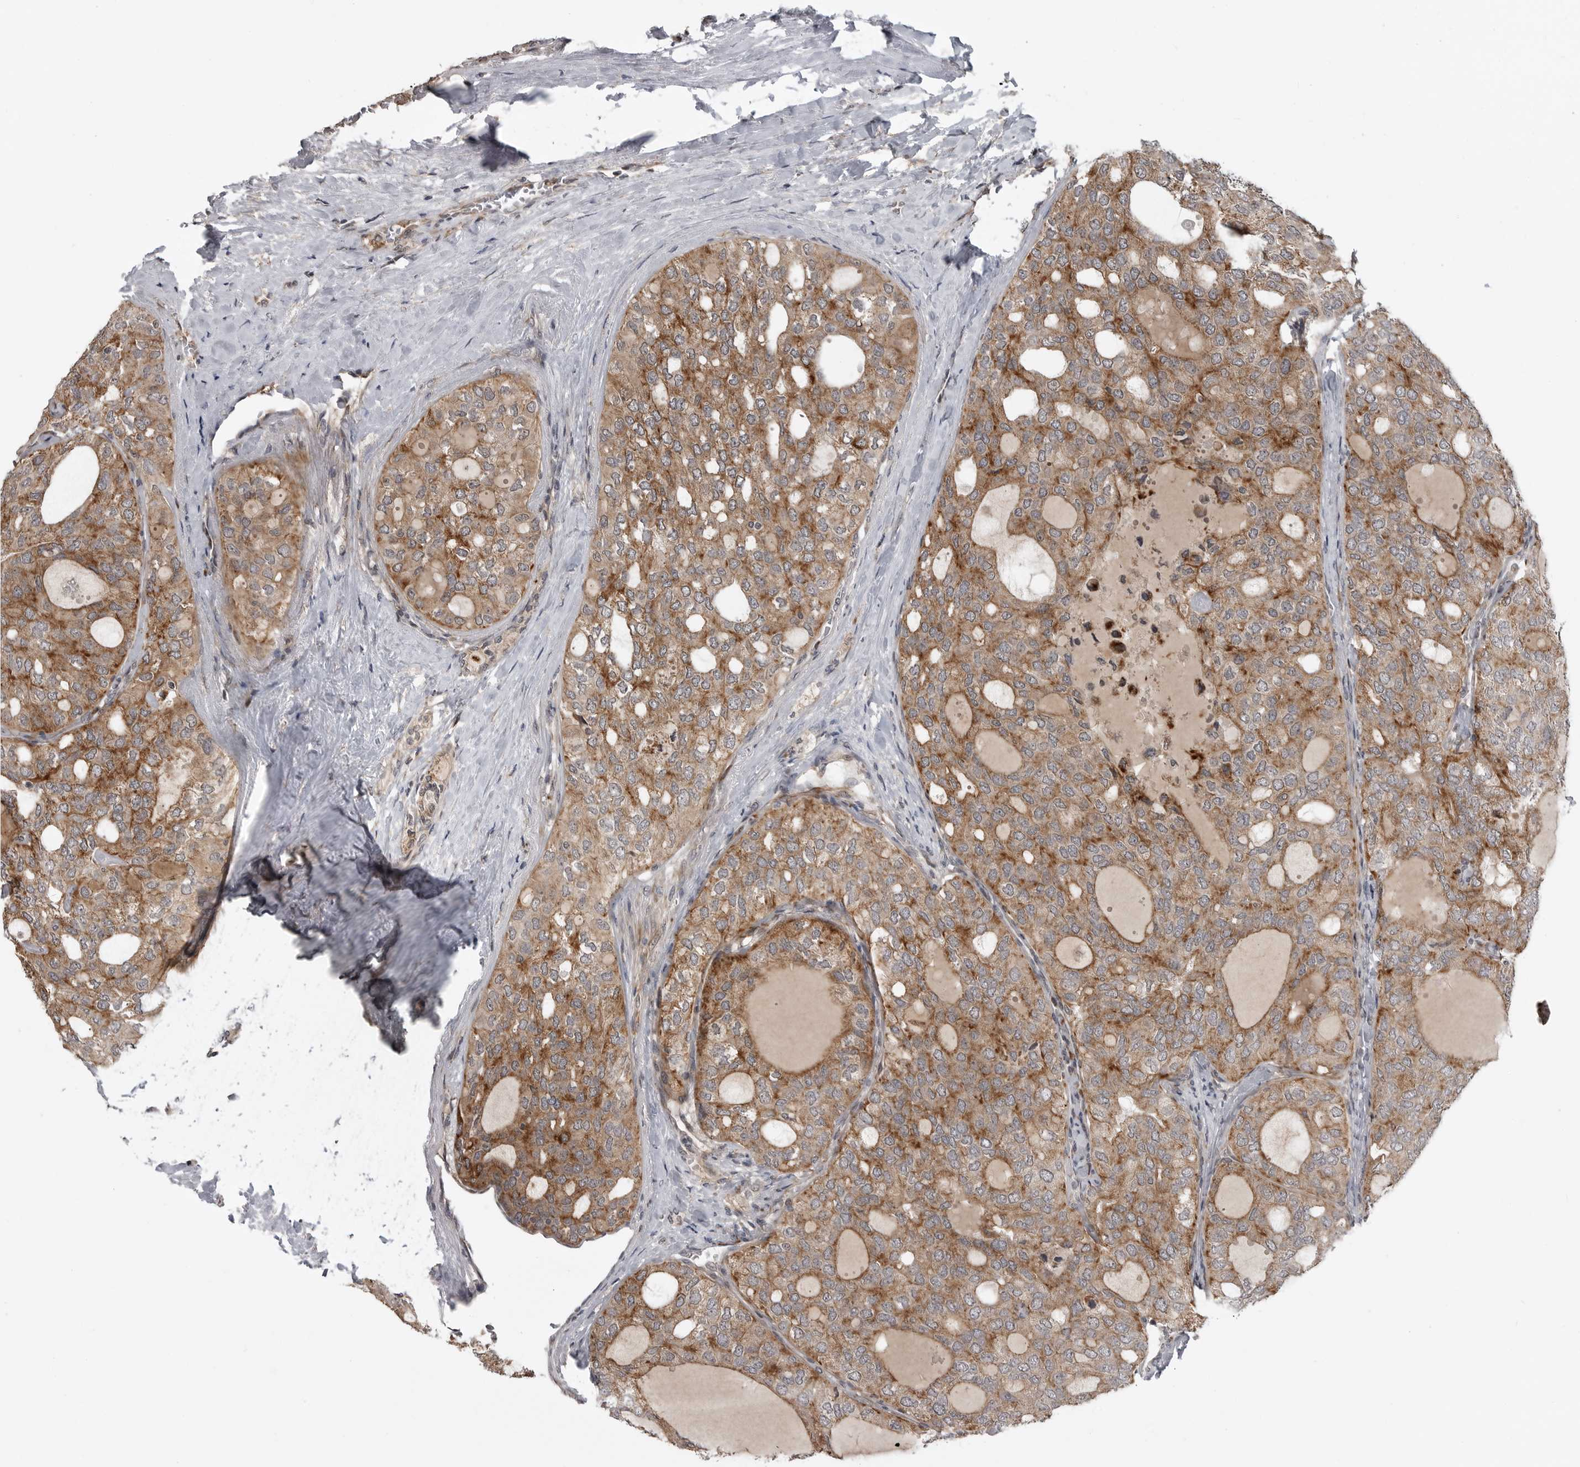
{"staining": {"intensity": "moderate", "quantity": ">75%", "location": "cytoplasmic/membranous"}, "tissue": "thyroid cancer", "cell_type": "Tumor cells", "image_type": "cancer", "snomed": [{"axis": "morphology", "description": "Follicular adenoma carcinoma, NOS"}, {"axis": "topography", "description": "Thyroid gland"}], "caption": "A brown stain highlights moderate cytoplasmic/membranous expression of a protein in human thyroid cancer tumor cells.", "gene": "FAAP100", "patient": {"sex": "male", "age": 75}}